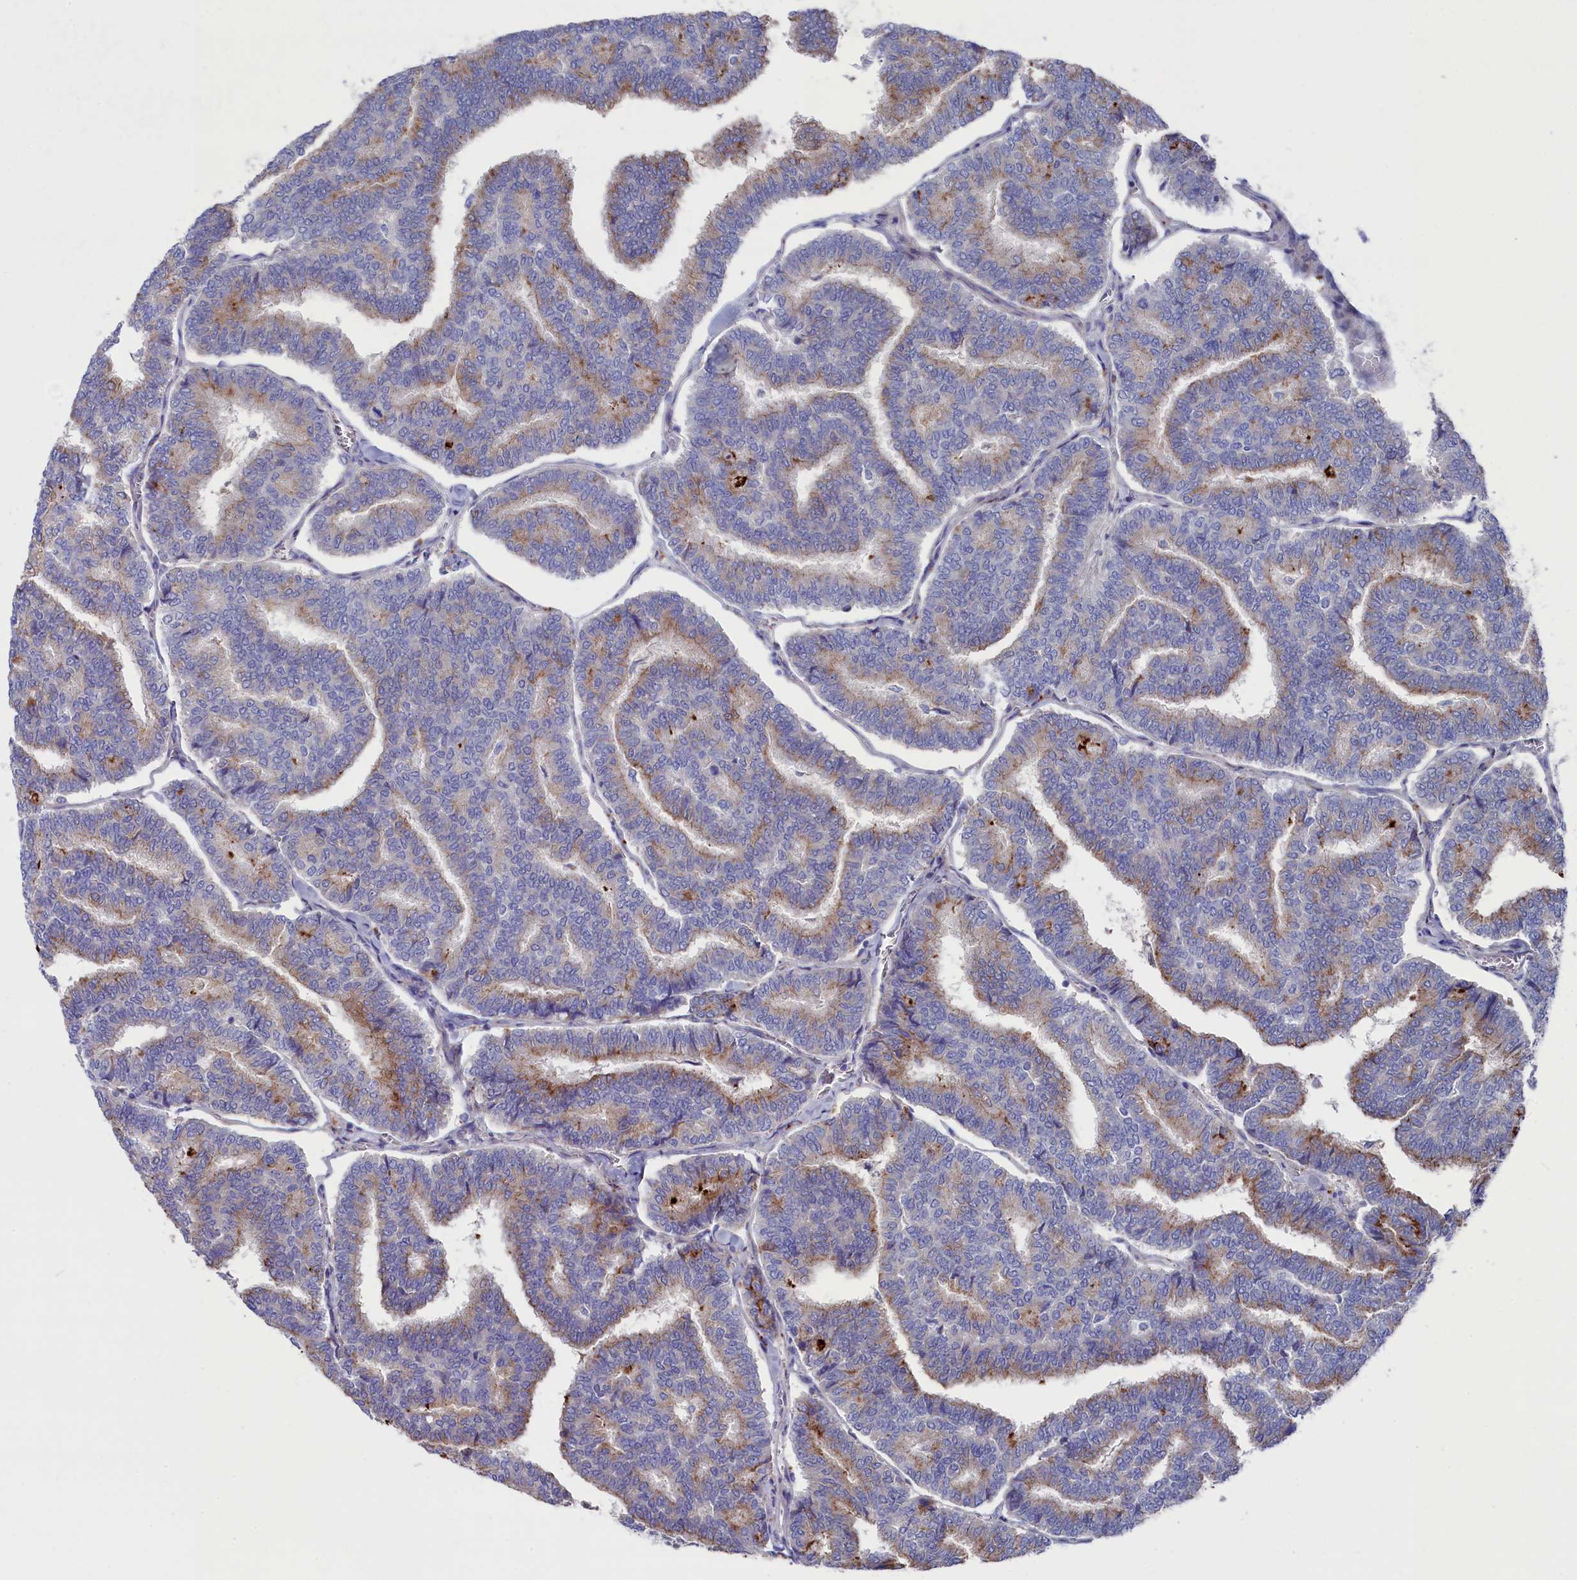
{"staining": {"intensity": "weak", "quantity": "25%-75%", "location": "cytoplasmic/membranous"}, "tissue": "thyroid cancer", "cell_type": "Tumor cells", "image_type": "cancer", "snomed": [{"axis": "morphology", "description": "Papillary adenocarcinoma, NOS"}, {"axis": "topography", "description": "Thyroid gland"}], "caption": "Weak cytoplasmic/membranous expression for a protein is seen in about 25%-75% of tumor cells of thyroid cancer (papillary adenocarcinoma) using IHC.", "gene": "NUDT7", "patient": {"sex": "female", "age": 35}}